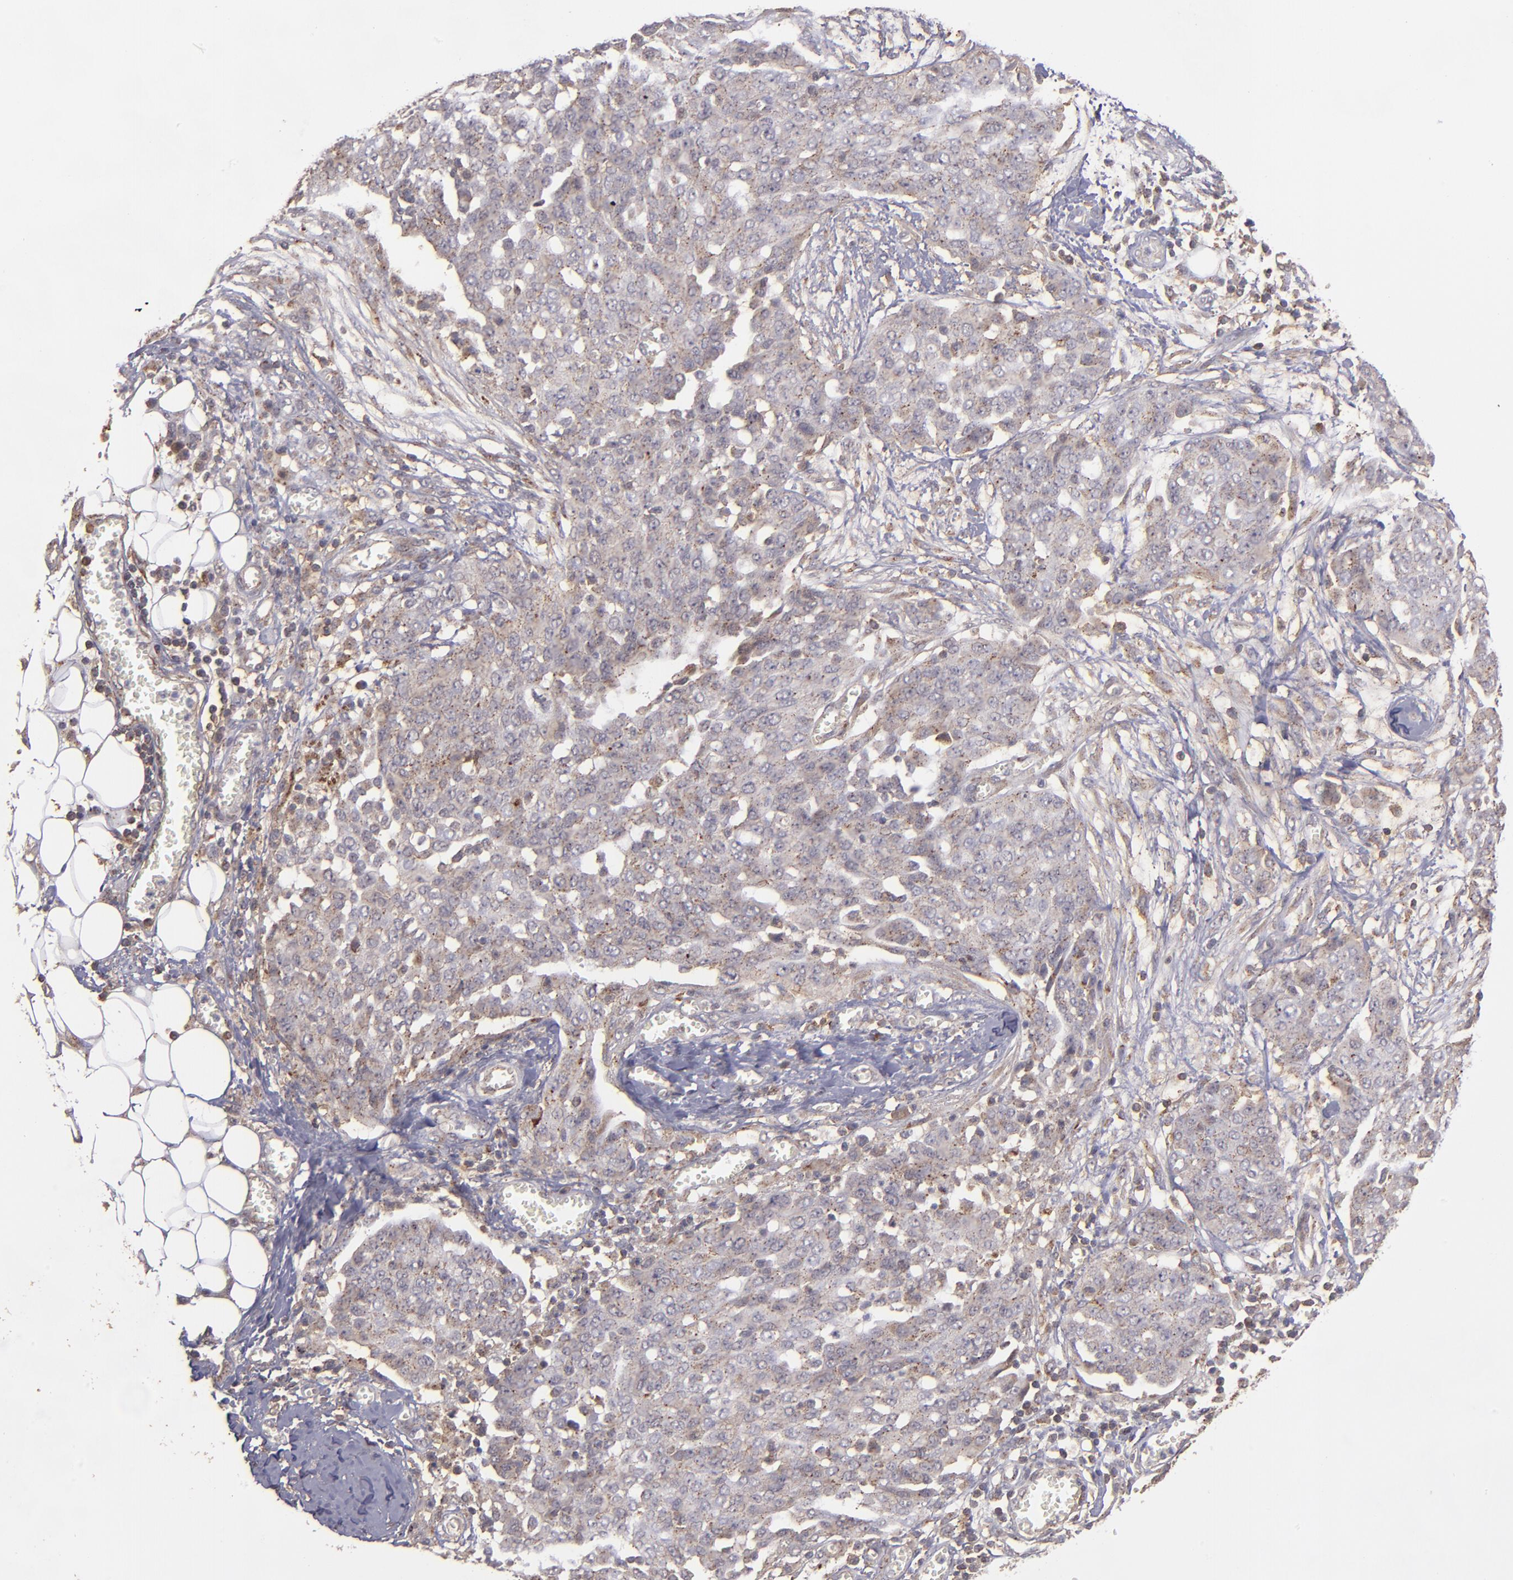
{"staining": {"intensity": "weak", "quantity": "25%-75%", "location": "cytoplasmic/membranous"}, "tissue": "ovarian cancer", "cell_type": "Tumor cells", "image_type": "cancer", "snomed": [{"axis": "morphology", "description": "Cystadenocarcinoma, serous, NOS"}, {"axis": "topography", "description": "Soft tissue"}, {"axis": "topography", "description": "Ovary"}], "caption": "High-magnification brightfield microscopy of ovarian cancer (serous cystadenocarcinoma) stained with DAB (3,3'-diaminobenzidine) (brown) and counterstained with hematoxylin (blue). tumor cells exhibit weak cytoplasmic/membranous staining is present in about25%-75% of cells.", "gene": "ZFYVE1", "patient": {"sex": "female", "age": 57}}